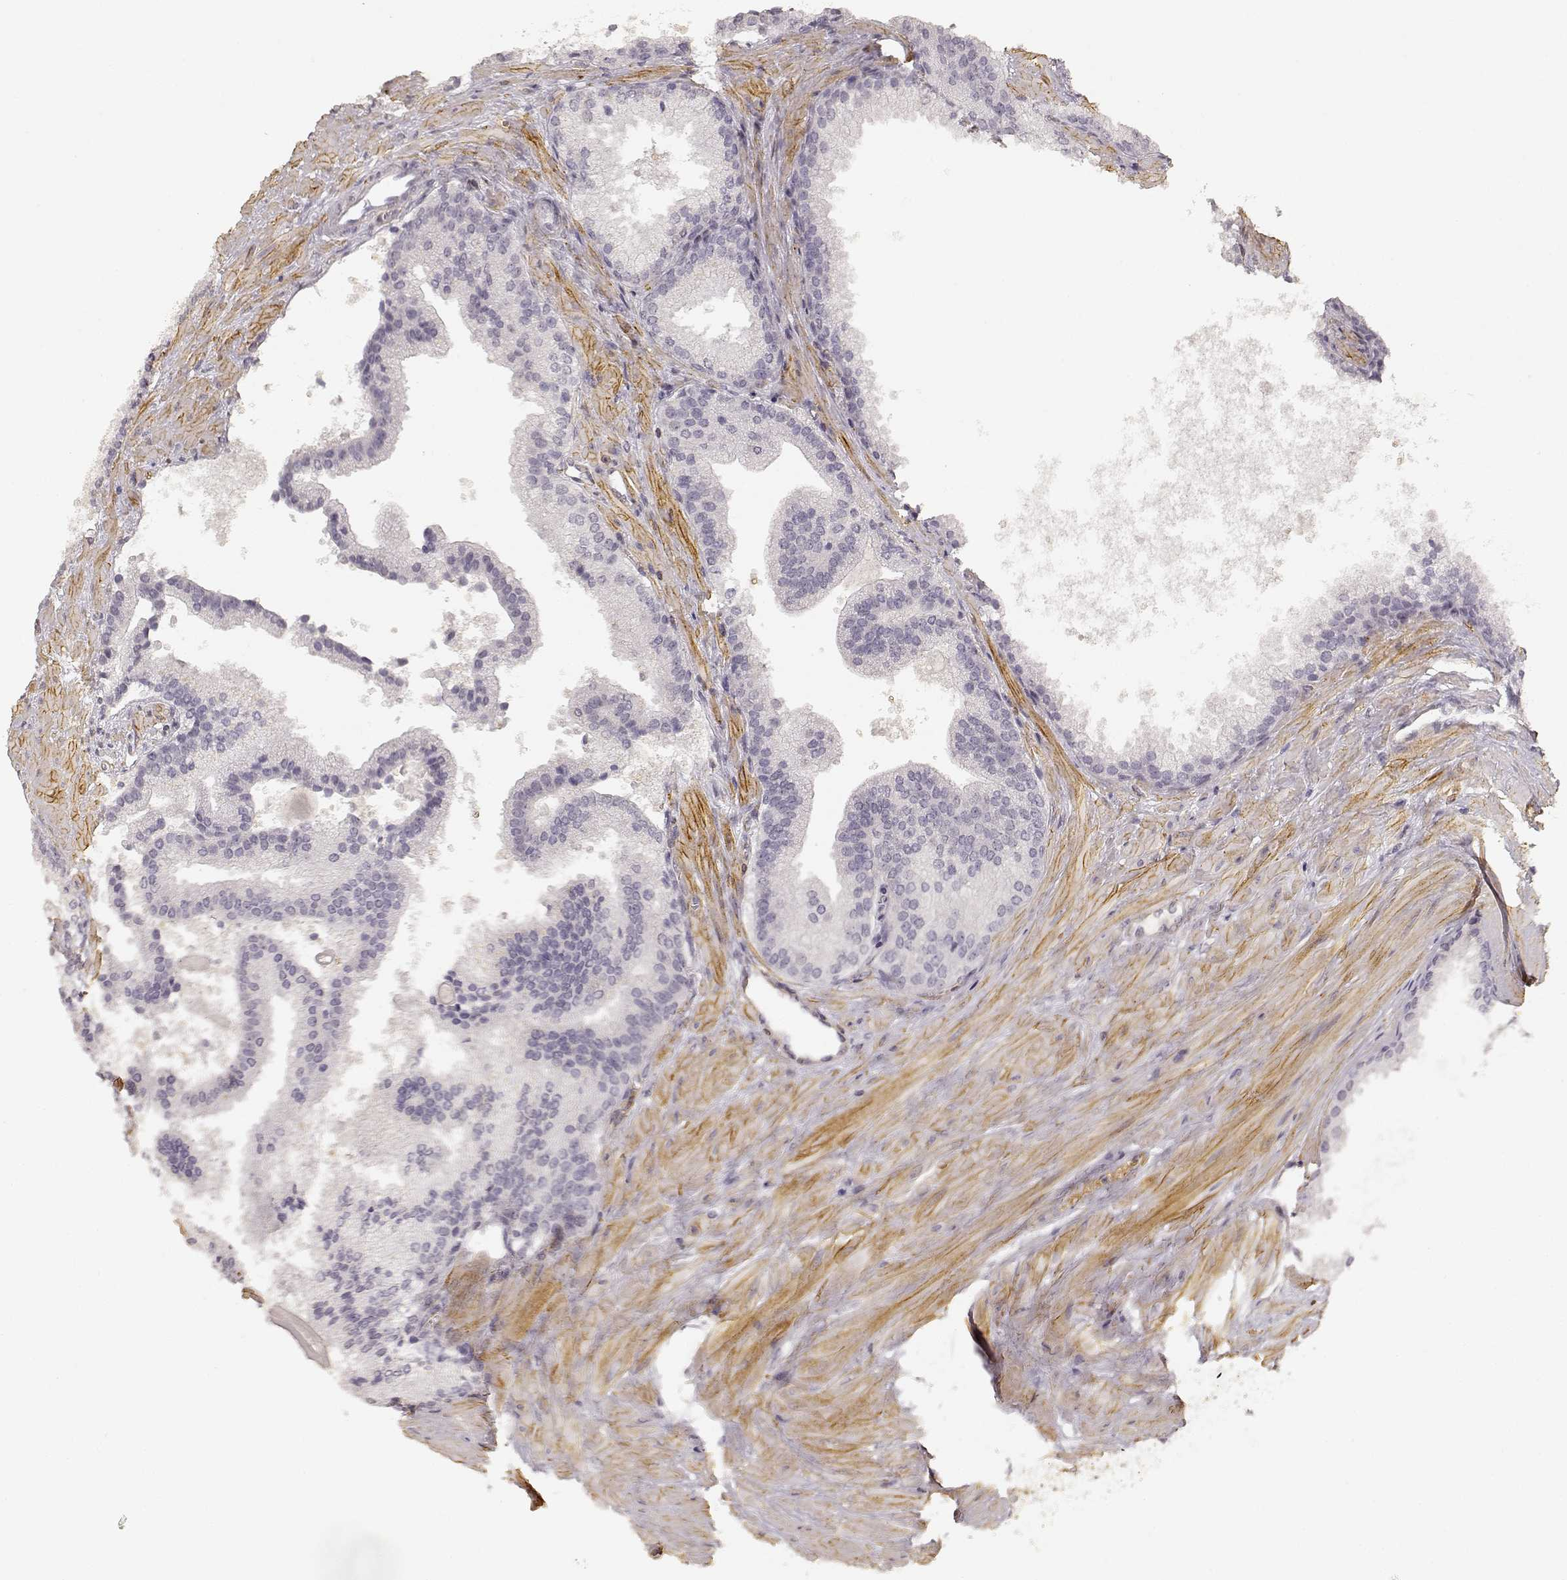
{"staining": {"intensity": "negative", "quantity": "none", "location": "none"}, "tissue": "prostate cancer", "cell_type": "Tumor cells", "image_type": "cancer", "snomed": [{"axis": "morphology", "description": "Adenocarcinoma, Low grade"}, {"axis": "topography", "description": "Prostate"}], "caption": "IHC of prostate cancer (adenocarcinoma (low-grade)) shows no positivity in tumor cells.", "gene": "LAMA4", "patient": {"sex": "male", "age": 56}}